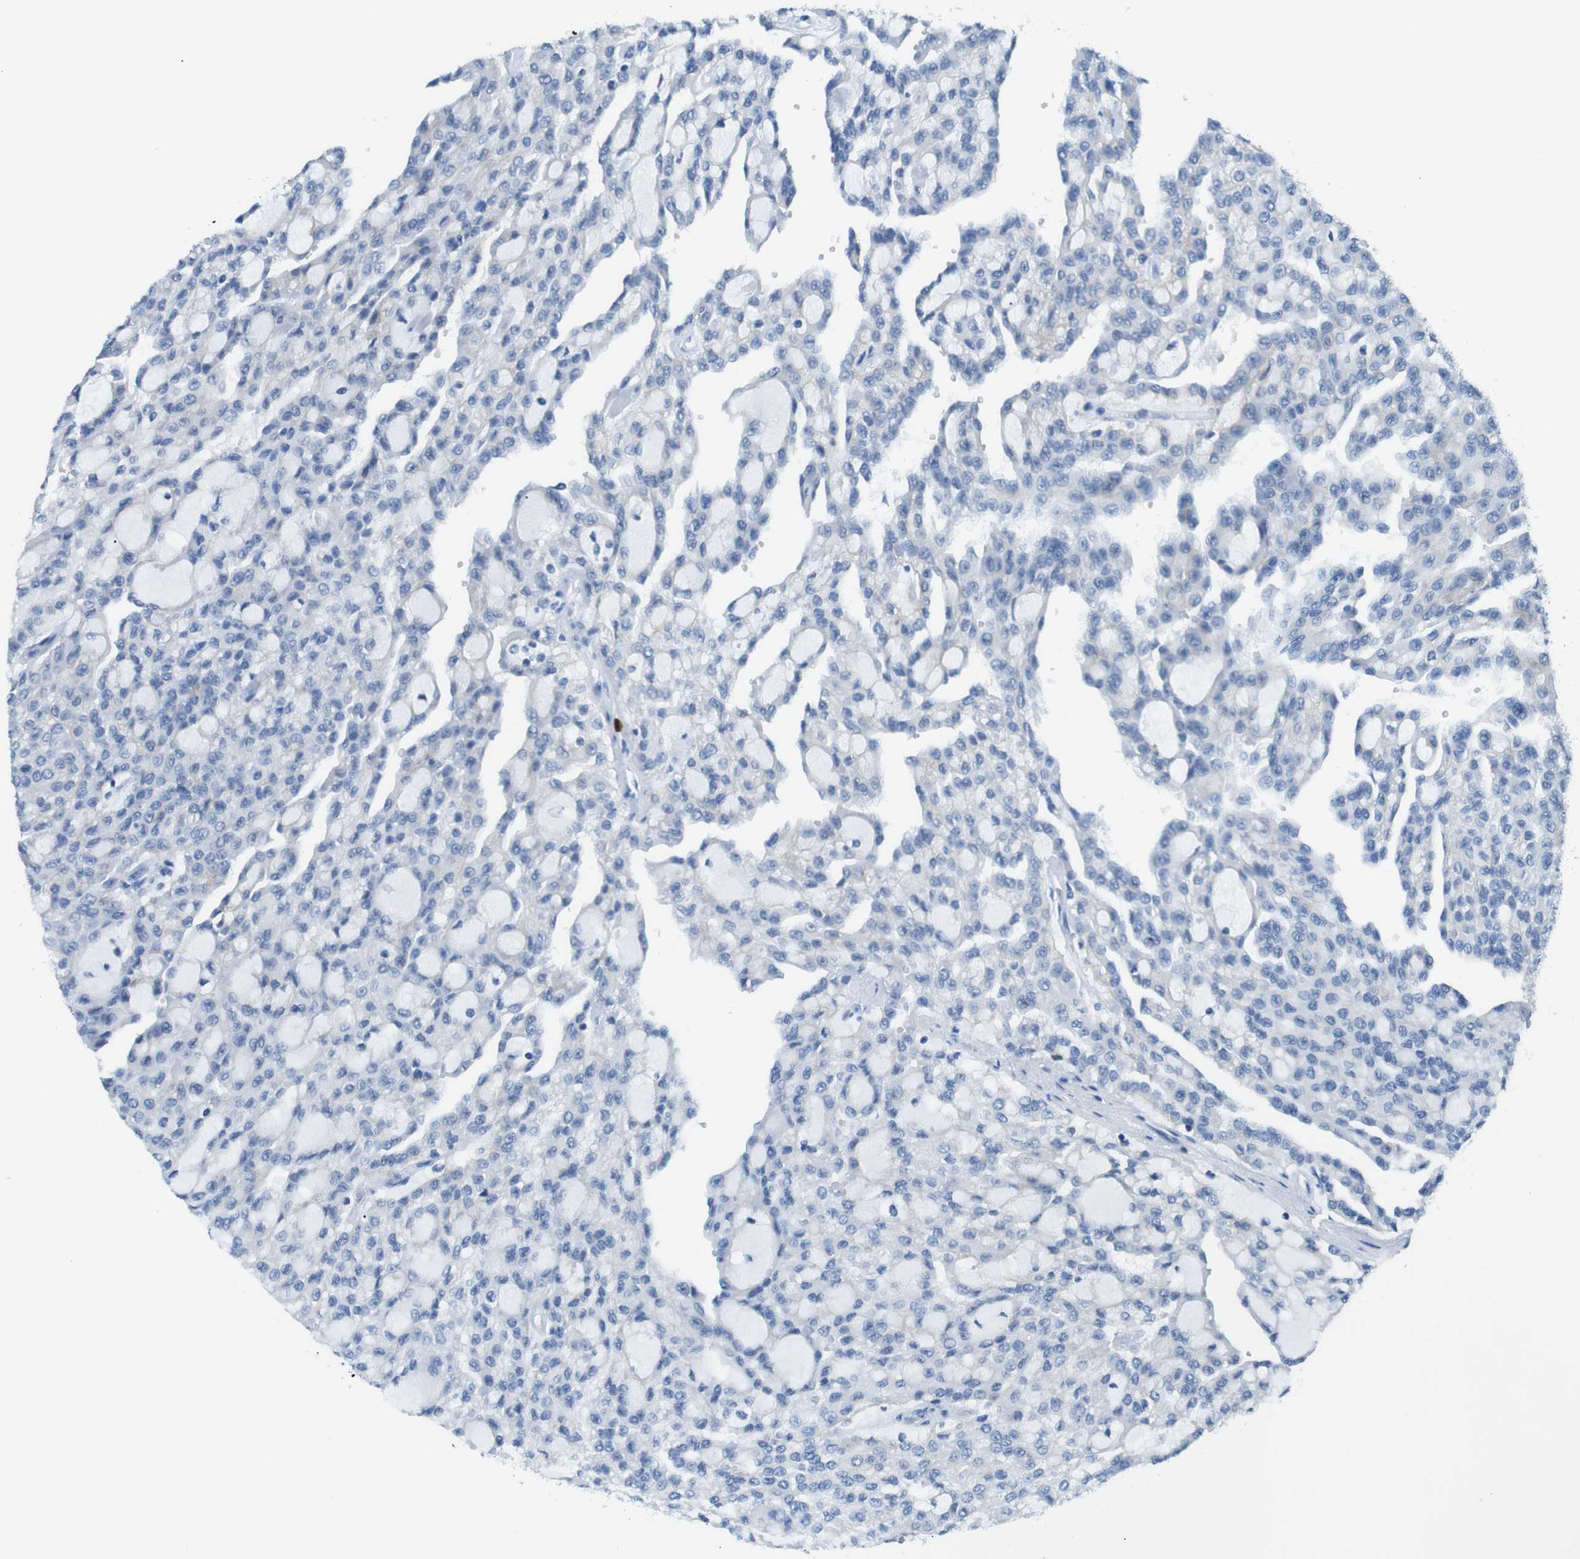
{"staining": {"intensity": "negative", "quantity": "none", "location": "none"}, "tissue": "renal cancer", "cell_type": "Tumor cells", "image_type": "cancer", "snomed": [{"axis": "morphology", "description": "Adenocarcinoma, NOS"}, {"axis": "topography", "description": "Kidney"}], "caption": "Immunohistochemistry of adenocarcinoma (renal) demonstrates no staining in tumor cells.", "gene": "MCEMP1", "patient": {"sex": "male", "age": 63}}